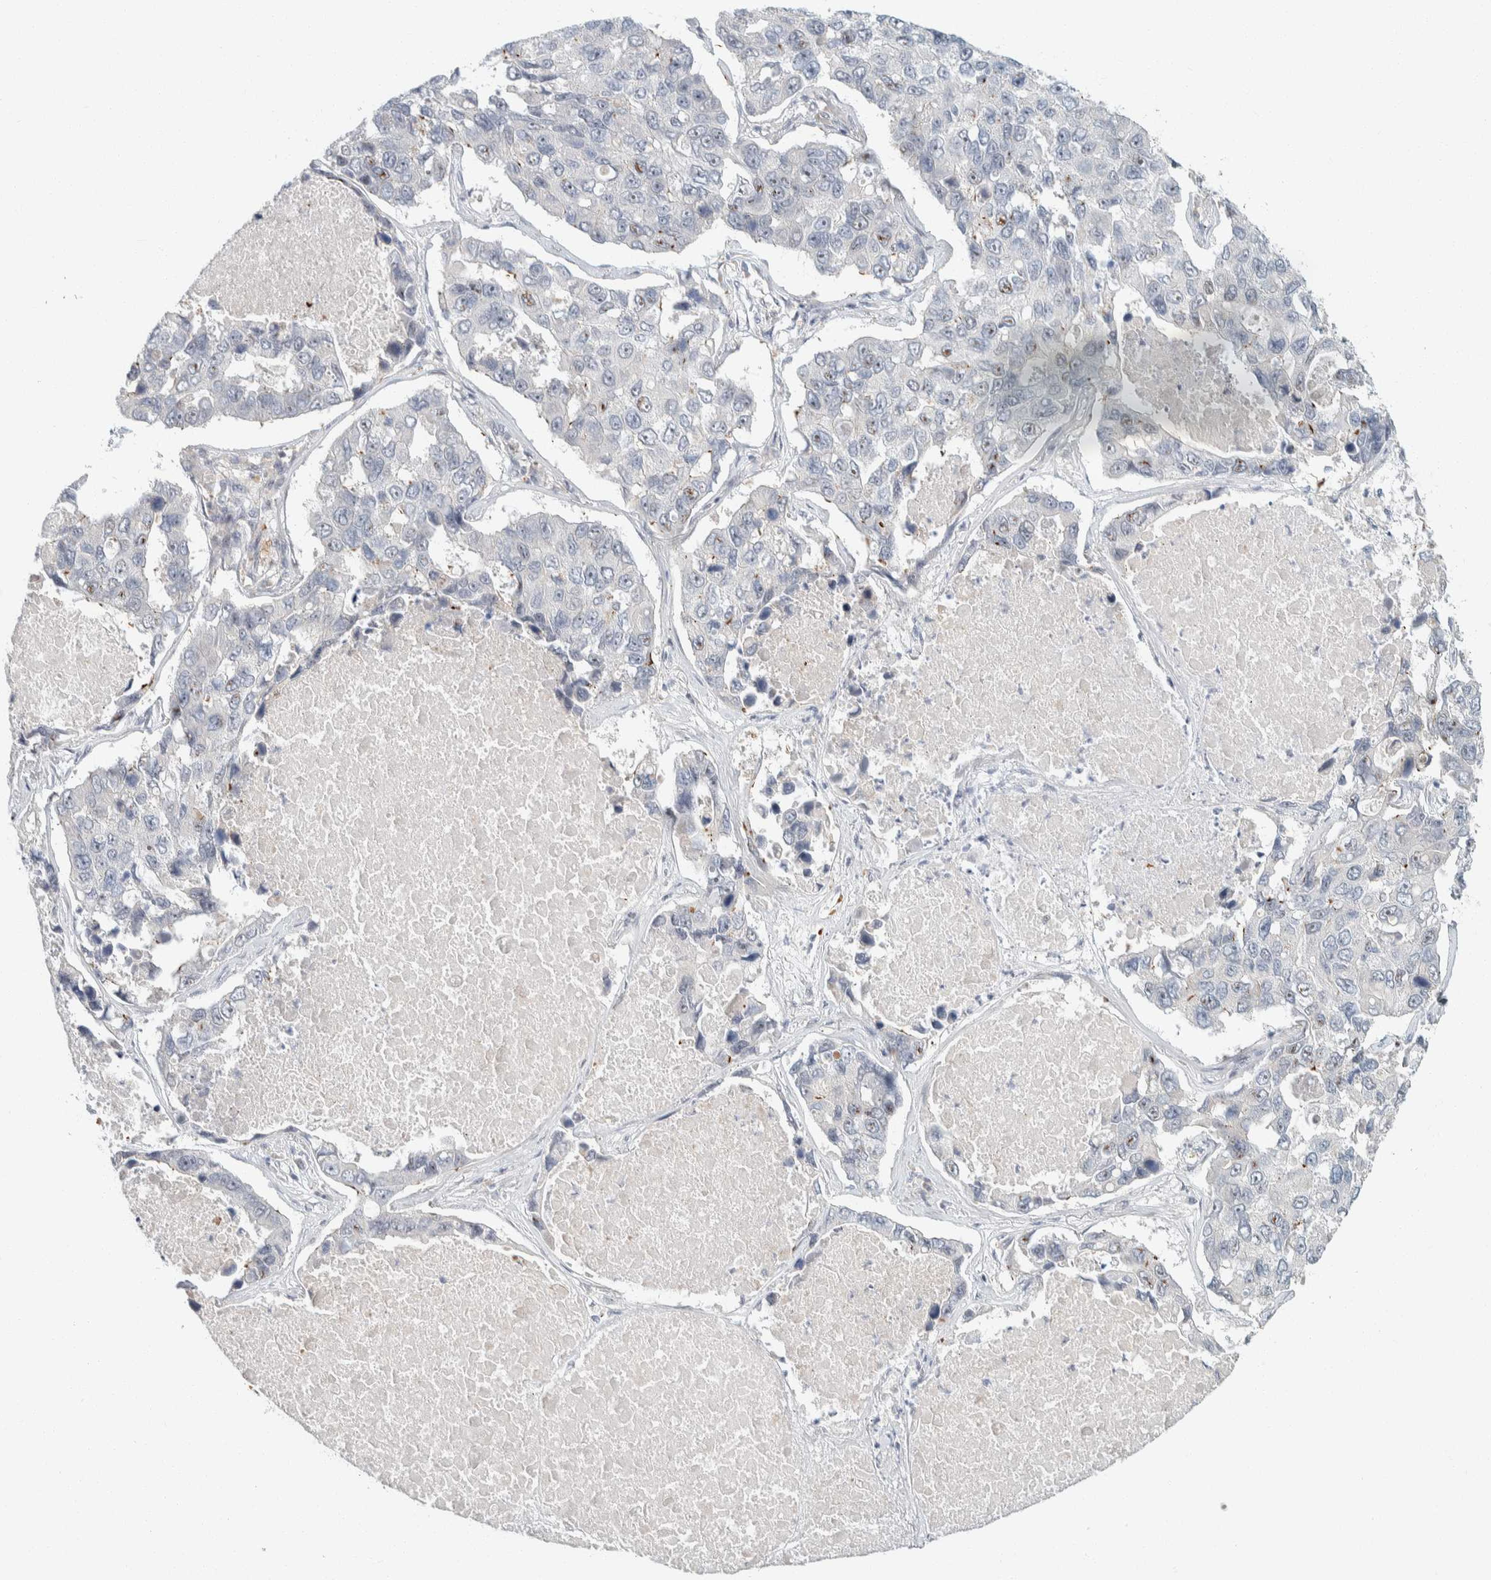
{"staining": {"intensity": "moderate", "quantity": "<25%", "location": "nuclear"}, "tissue": "lung cancer", "cell_type": "Tumor cells", "image_type": "cancer", "snomed": [{"axis": "morphology", "description": "Adenocarcinoma, NOS"}, {"axis": "topography", "description": "Lung"}], "caption": "The photomicrograph demonstrates staining of lung cancer, revealing moderate nuclear protein positivity (brown color) within tumor cells.", "gene": "ZBTB2", "patient": {"sex": "male", "age": 64}}